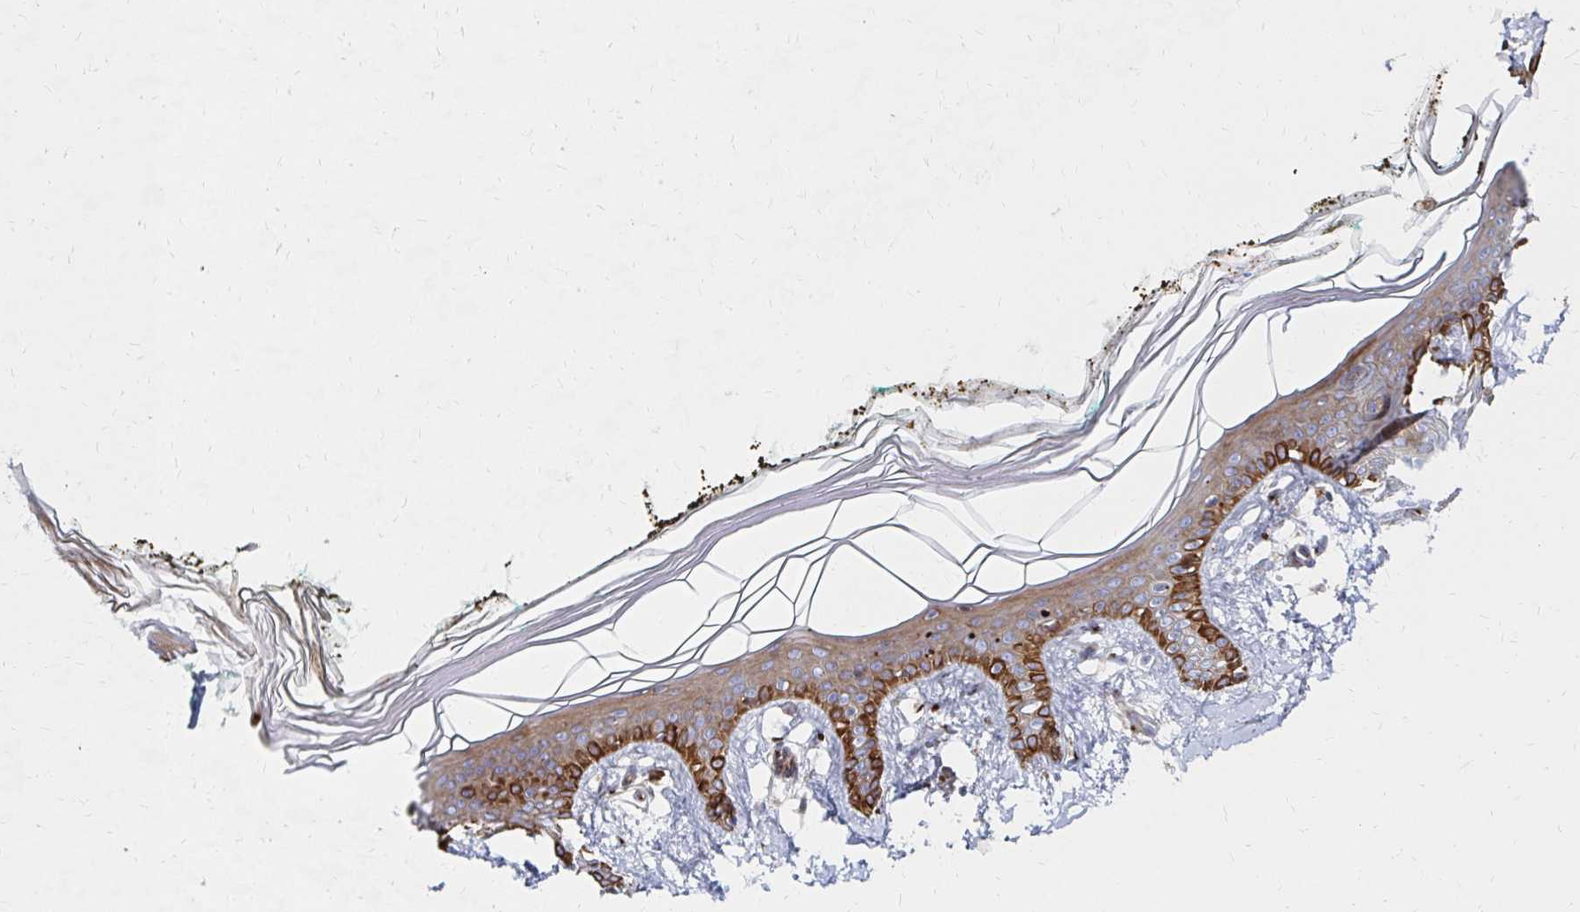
{"staining": {"intensity": "negative", "quantity": "none", "location": "none"}, "tissue": "skin", "cell_type": "Fibroblasts", "image_type": "normal", "snomed": [{"axis": "morphology", "description": "Normal tissue, NOS"}, {"axis": "topography", "description": "Skin"}], "caption": "This micrograph is of benign skin stained with IHC to label a protein in brown with the nuclei are counter-stained blue. There is no expression in fibroblasts. (DAB immunohistochemistry (IHC) with hematoxylin counter stain).", "gene": "MAN1A1", "patient": {"sex": "female", "age": 34}}